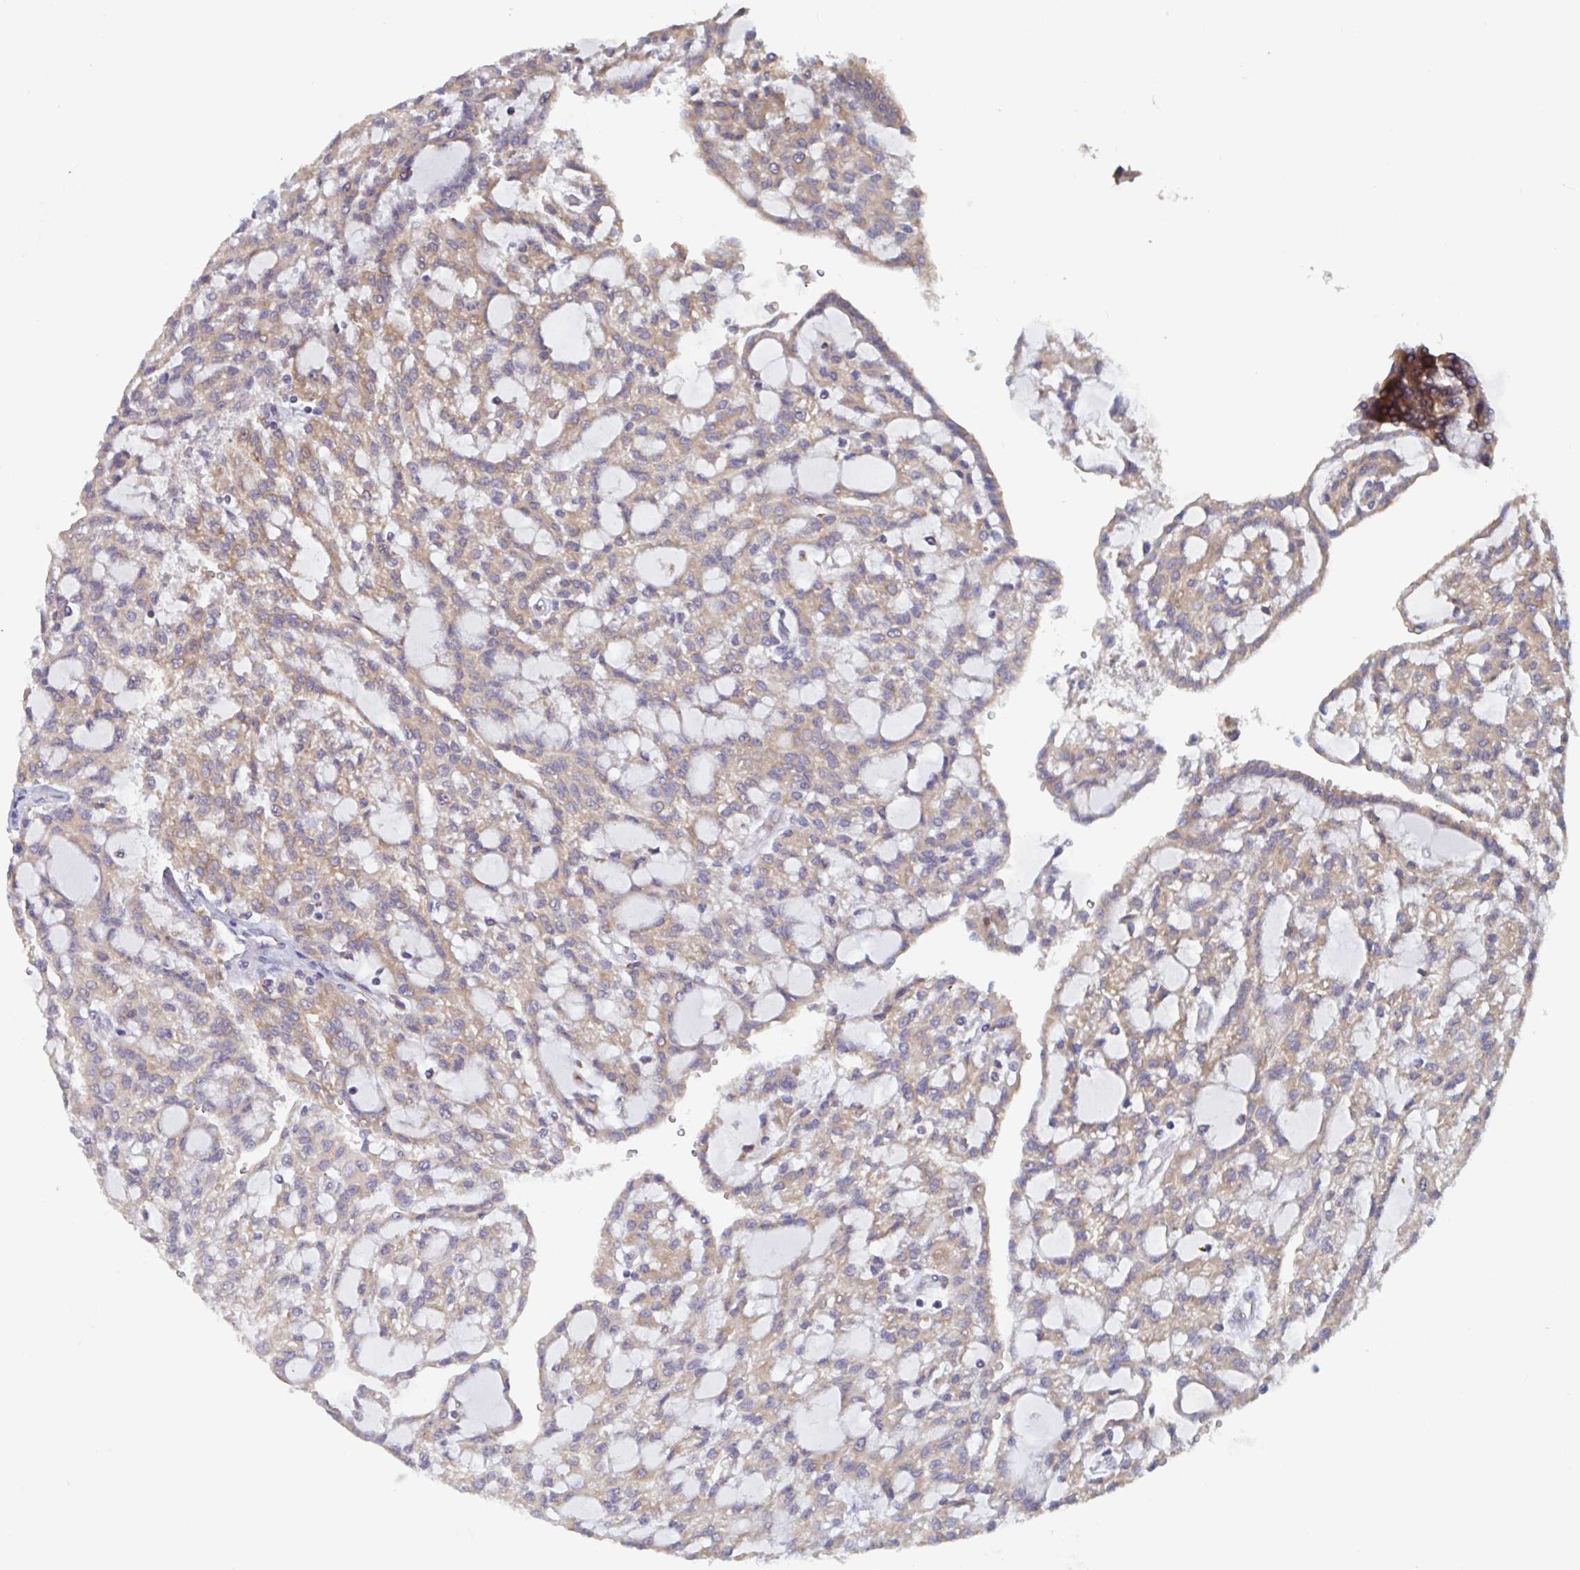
{"staining": {"intensity": "moderate", "quantity": ">75%", "location": "cytoplasmic/membranous"}, "tissue": "renal cancer", "cell_type": "Tumor cells", "image_type": "cancer", "snomed": [{"axis": "morphology", "description": "Adenocarcinoma, NOS"}, {"axis": "topography", "description": "Kidney"}], "caption": "Immunohistochemical staining of human adenocarcinoma (renal) demonstrates medium levels of moderate cytoplasmic/membranous protein positivity in about >75% of tumor cells.", "gene": "SNX8", "patient": {"sex": "male", "age": 63}}